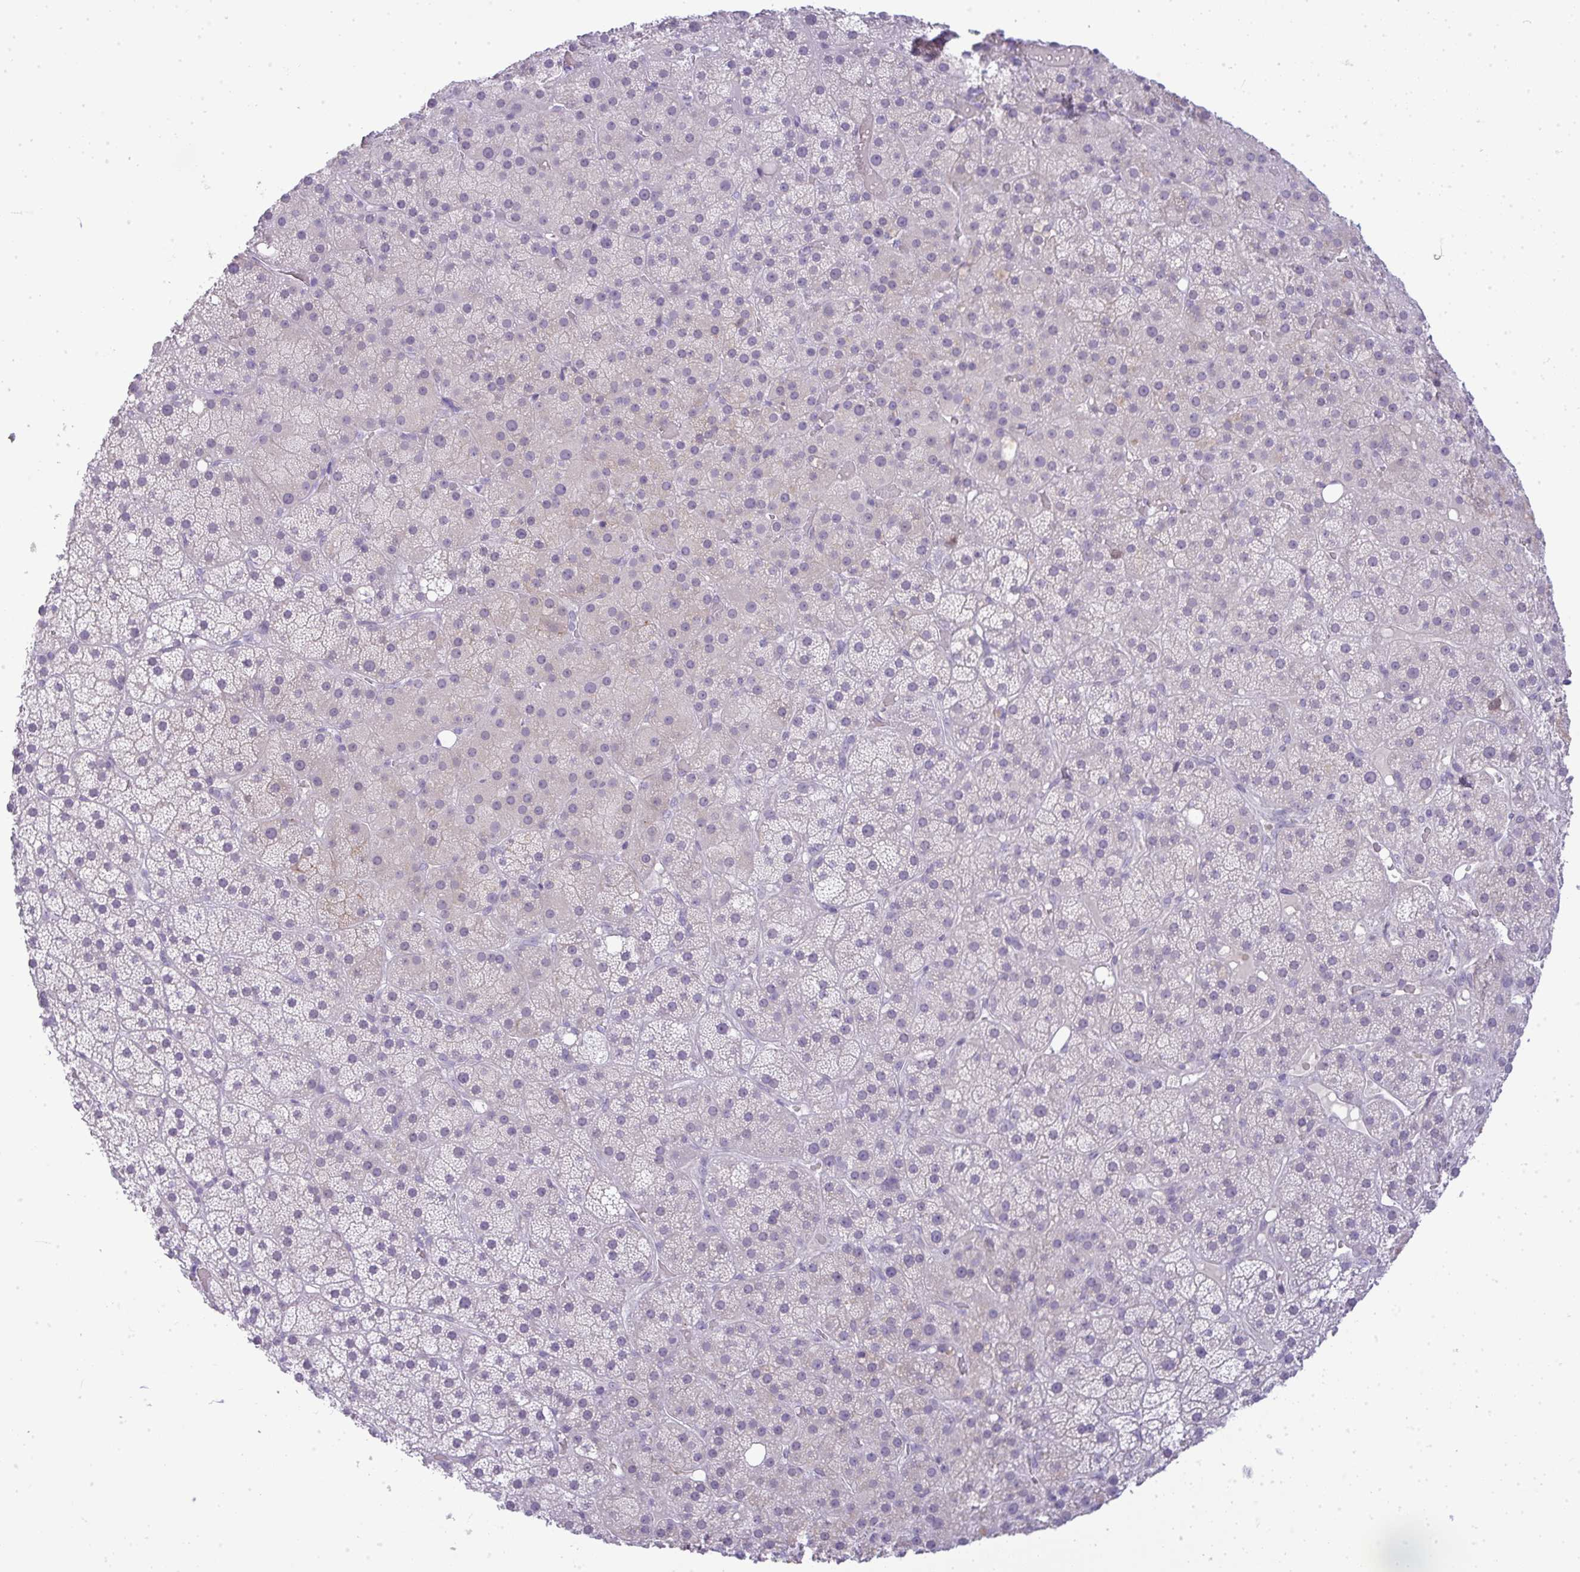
{"staining": {"intensity": "negative", "quantity": "none", "location": "none"}, "tissue": "adrenal gland", "cell_type": "Glandular cells", "image_type": "normal", "snomed": [{"axis": "morphology", "description": "Normal tissue, NOS"}, {"axis": "topography", "description": "Adrenal gland"}], "caption": "Glandular cells are negative for protein expression in normal human adrenal gland.", "gene": "UBE2S", "patient": {"sex": "male", "age": 53}}